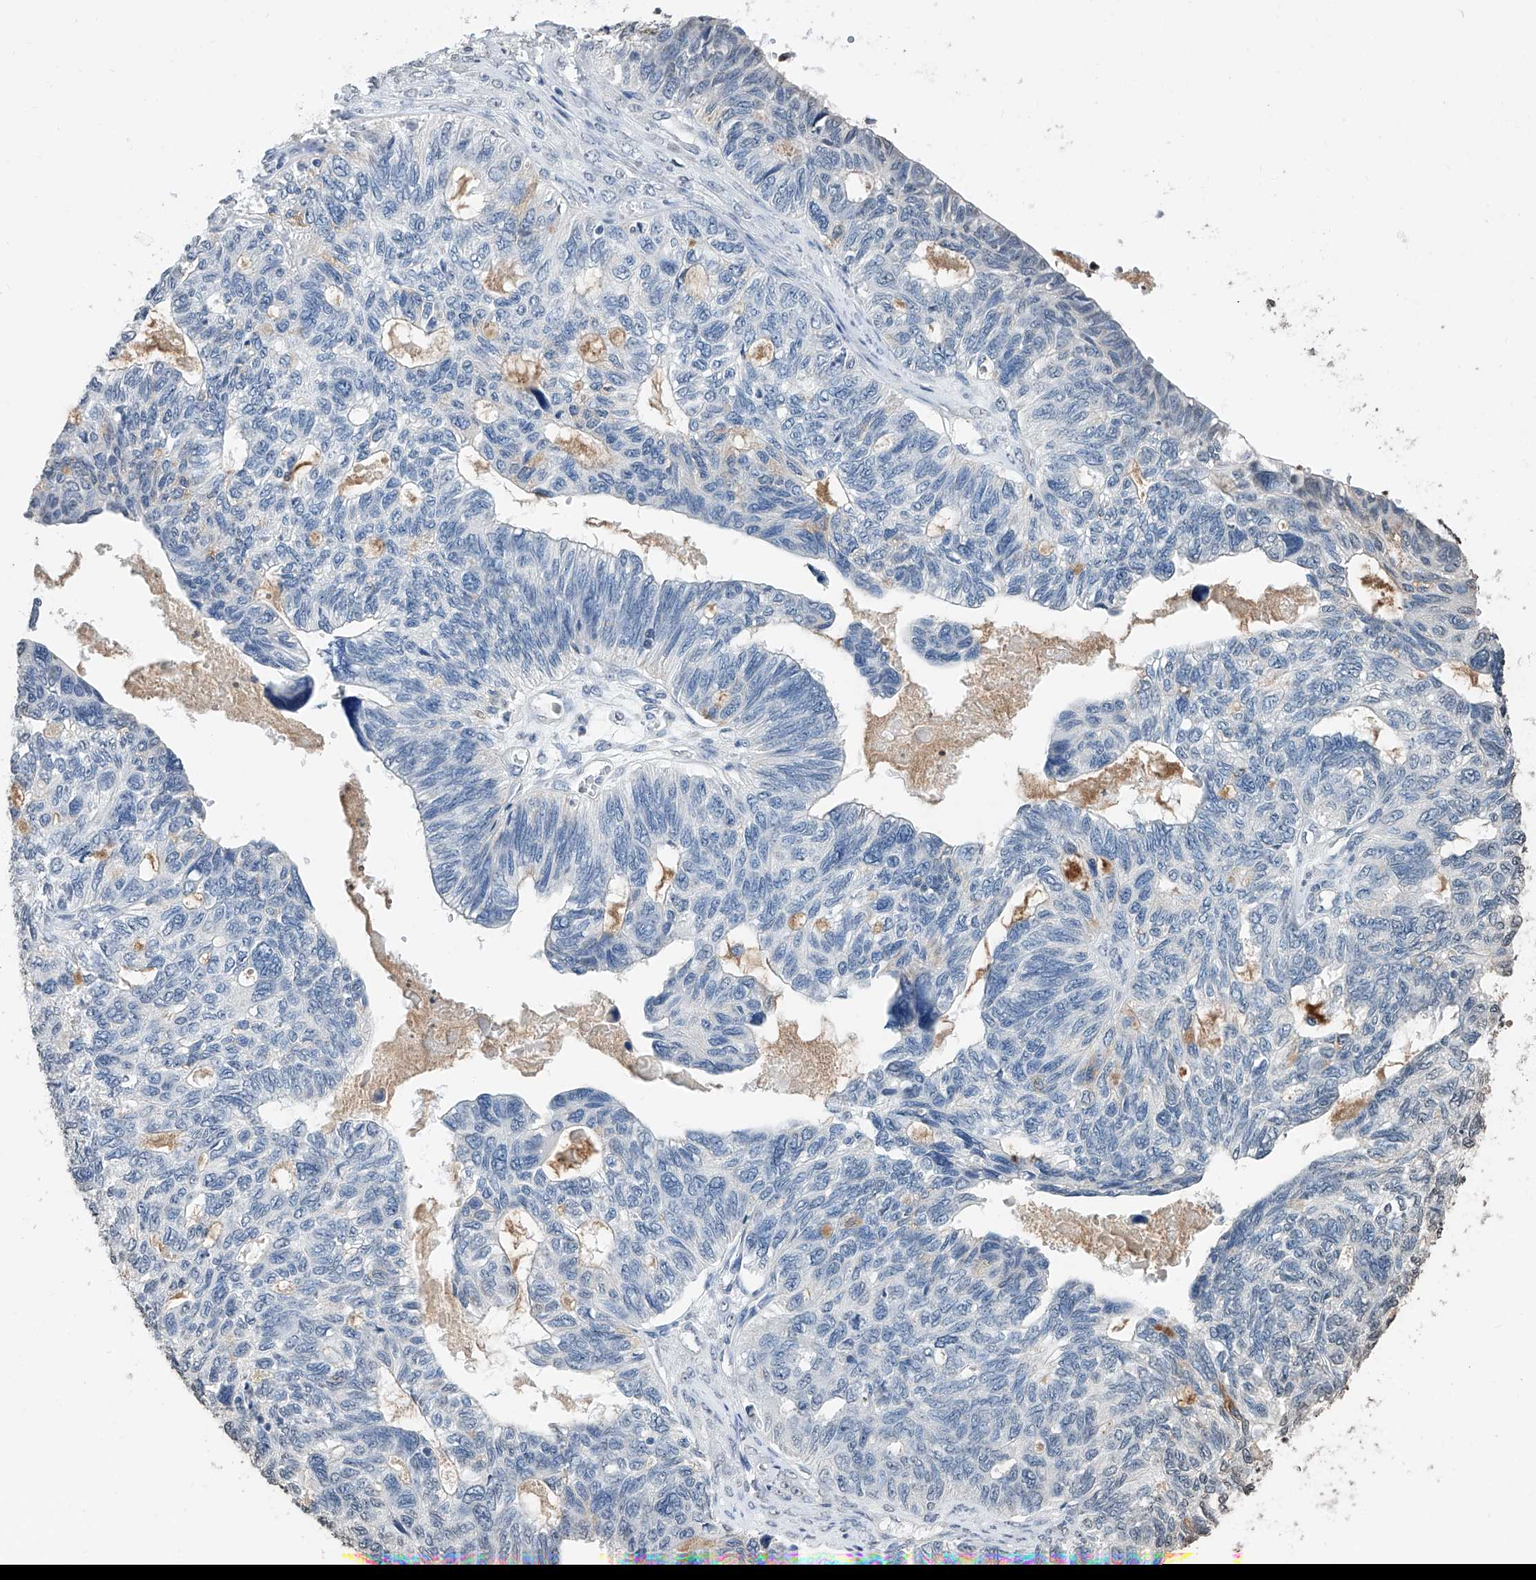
{"staining": {"intensity": "negative", "quantity": "none", "location": "none"}, "tissue": "ovarian cancer", "cell_type": "Tumor cells", "image_type": "cancer", "snomed": [{"axis": "morphology", "description": "Cystadenocarcinoma, serous, NOS"}, {"axis": "topography", "description": "Ovary"}], "caption": "Immunohistochemical staining of ovarian cancer displays no significant staining in tumor cells. The staining is performed using DAB brown chromogen with nuclei counter-stained in using hematoxylin.", "gene": "RP9", "patient": {"sex": "female", "age": 79}}